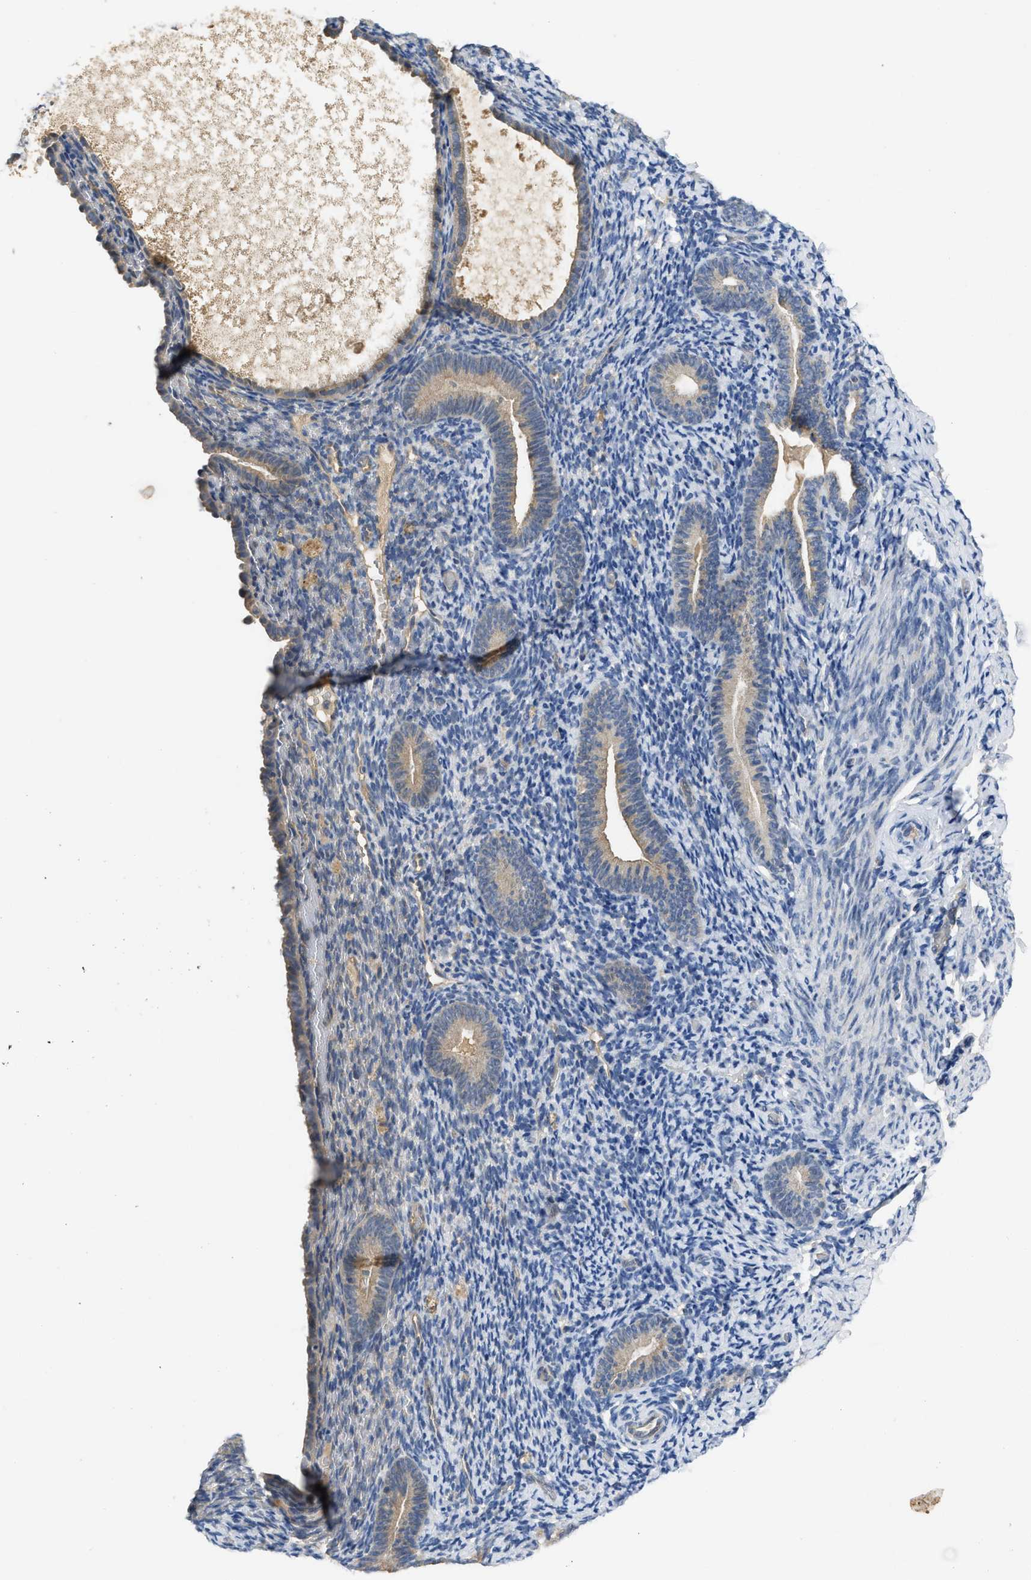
{"staining": {"intensity": "negative", "quantity": "none", "location": "none"}, "tissue": "endometrium", "cell_type": "Cells in endometrial stroma", "image_type": "normal", "snomed": [{"axis": "morphology", "description": "Normal tissue, NOS"}, {"axis": "topography", "description": "Endometrium"}], "caption": "High power microscopy micrograph of an immunohistochemistry (IHC) photomicrograph of normal endometrium, revealing no significant staining in cells in endometrial stroma.", "gene": "PPP3CA", "patient": {"sex": "female", "age": 51}}